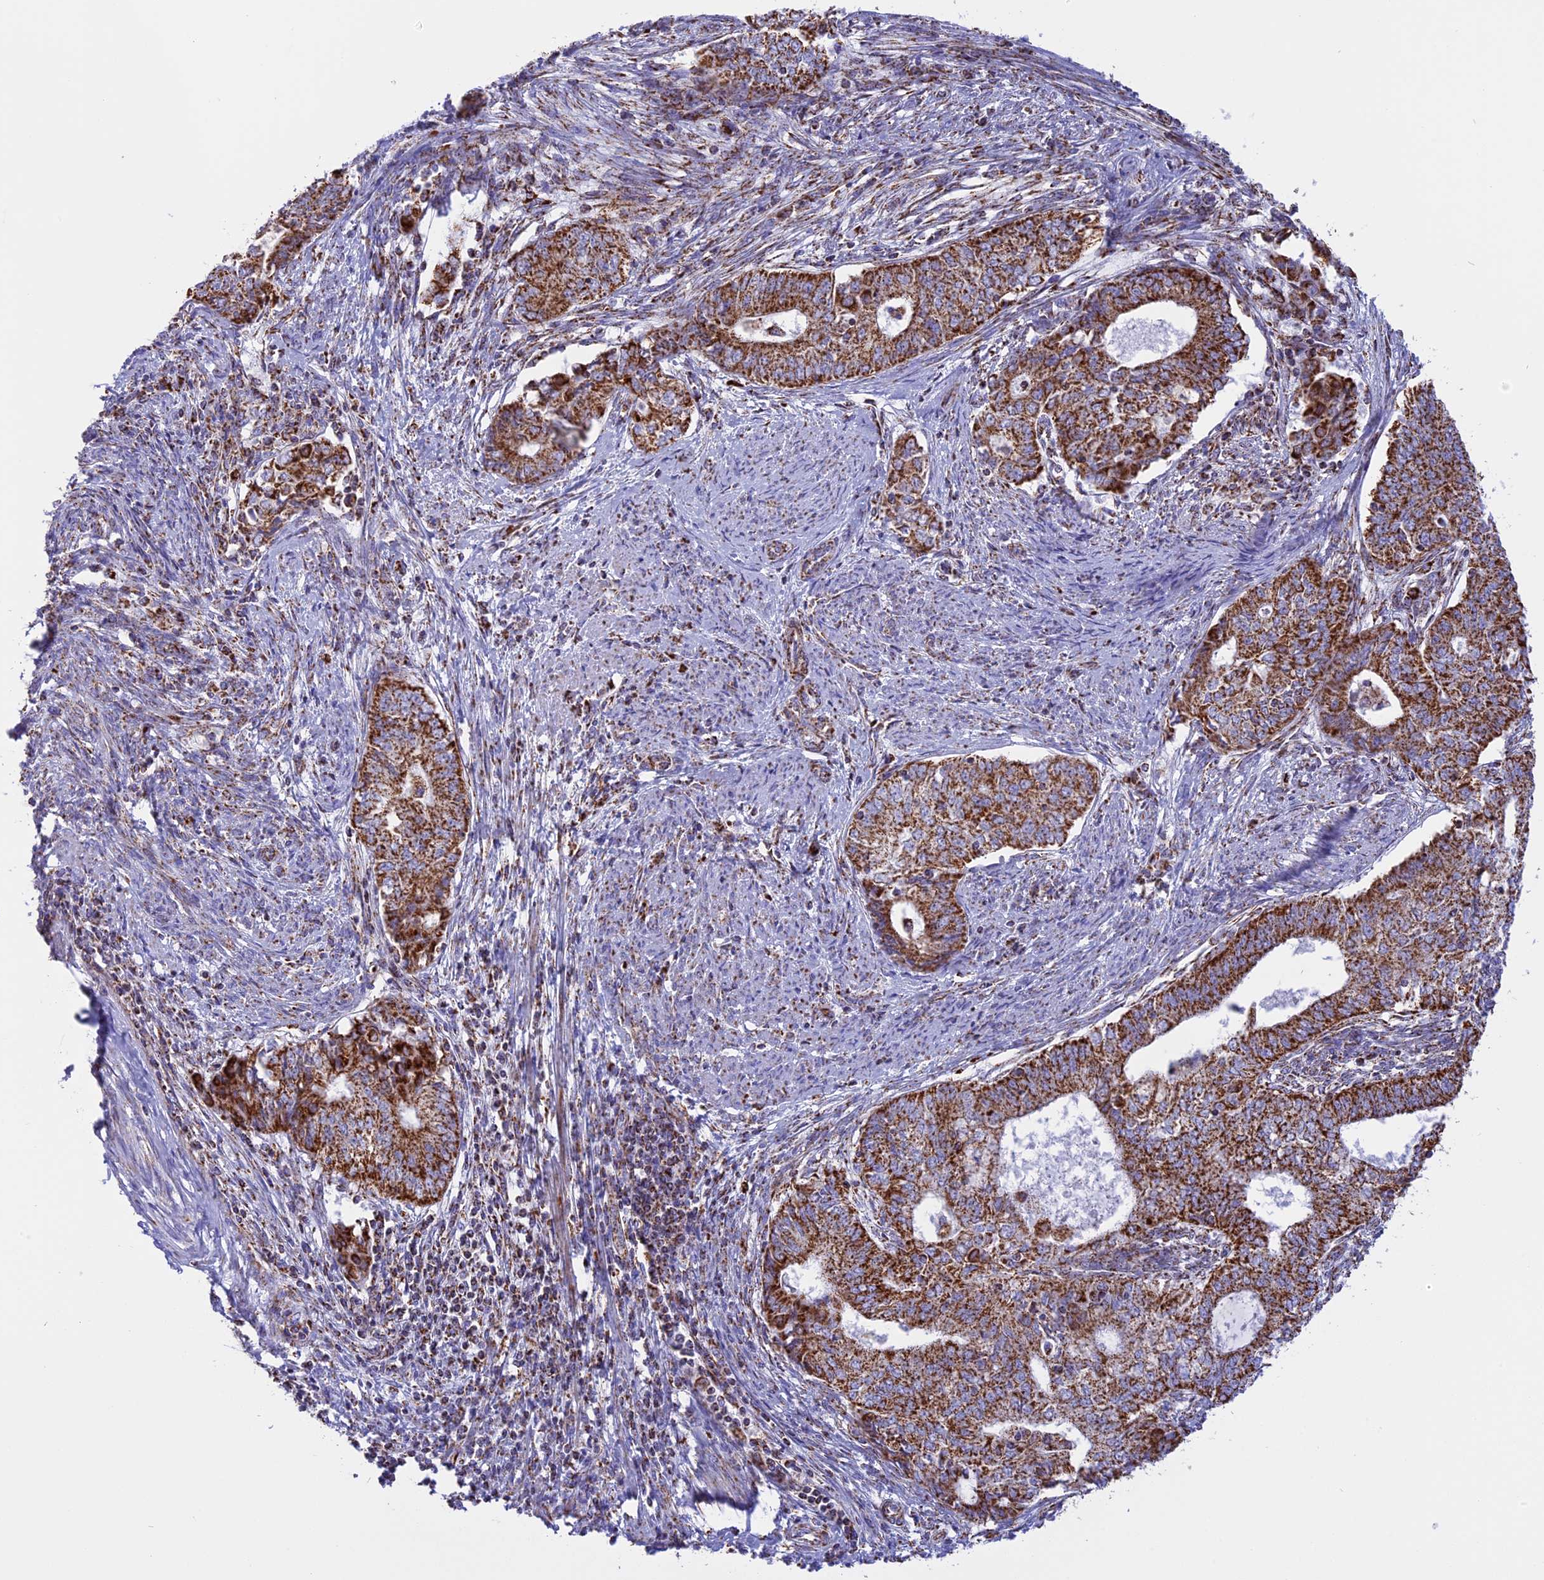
{"staining": {"intensity": "strong", "quantity": ">75%", "location": "cytoplasmic/membranous"}, "tissue": "endometrial cancer", "cell_type": "Tumor cells", "image_type": "cancer", "snomed": [{"axis": "morphology", "description": "Adenocarcinoma, NOS"}, {"axis": "topography", "description": "Endometrium"}], "caption": "A photomicrograph of human endometrial cancer stained for a protein displays strong cytoplasmic/membranous brown staining in tumor cells. Using DAB (brown) and hematoxylin (blue) stains, captured at high magnification using brightfield microscopy.", "gene": "KCNG1", "patient": {"sex": "female", "age": 62}}